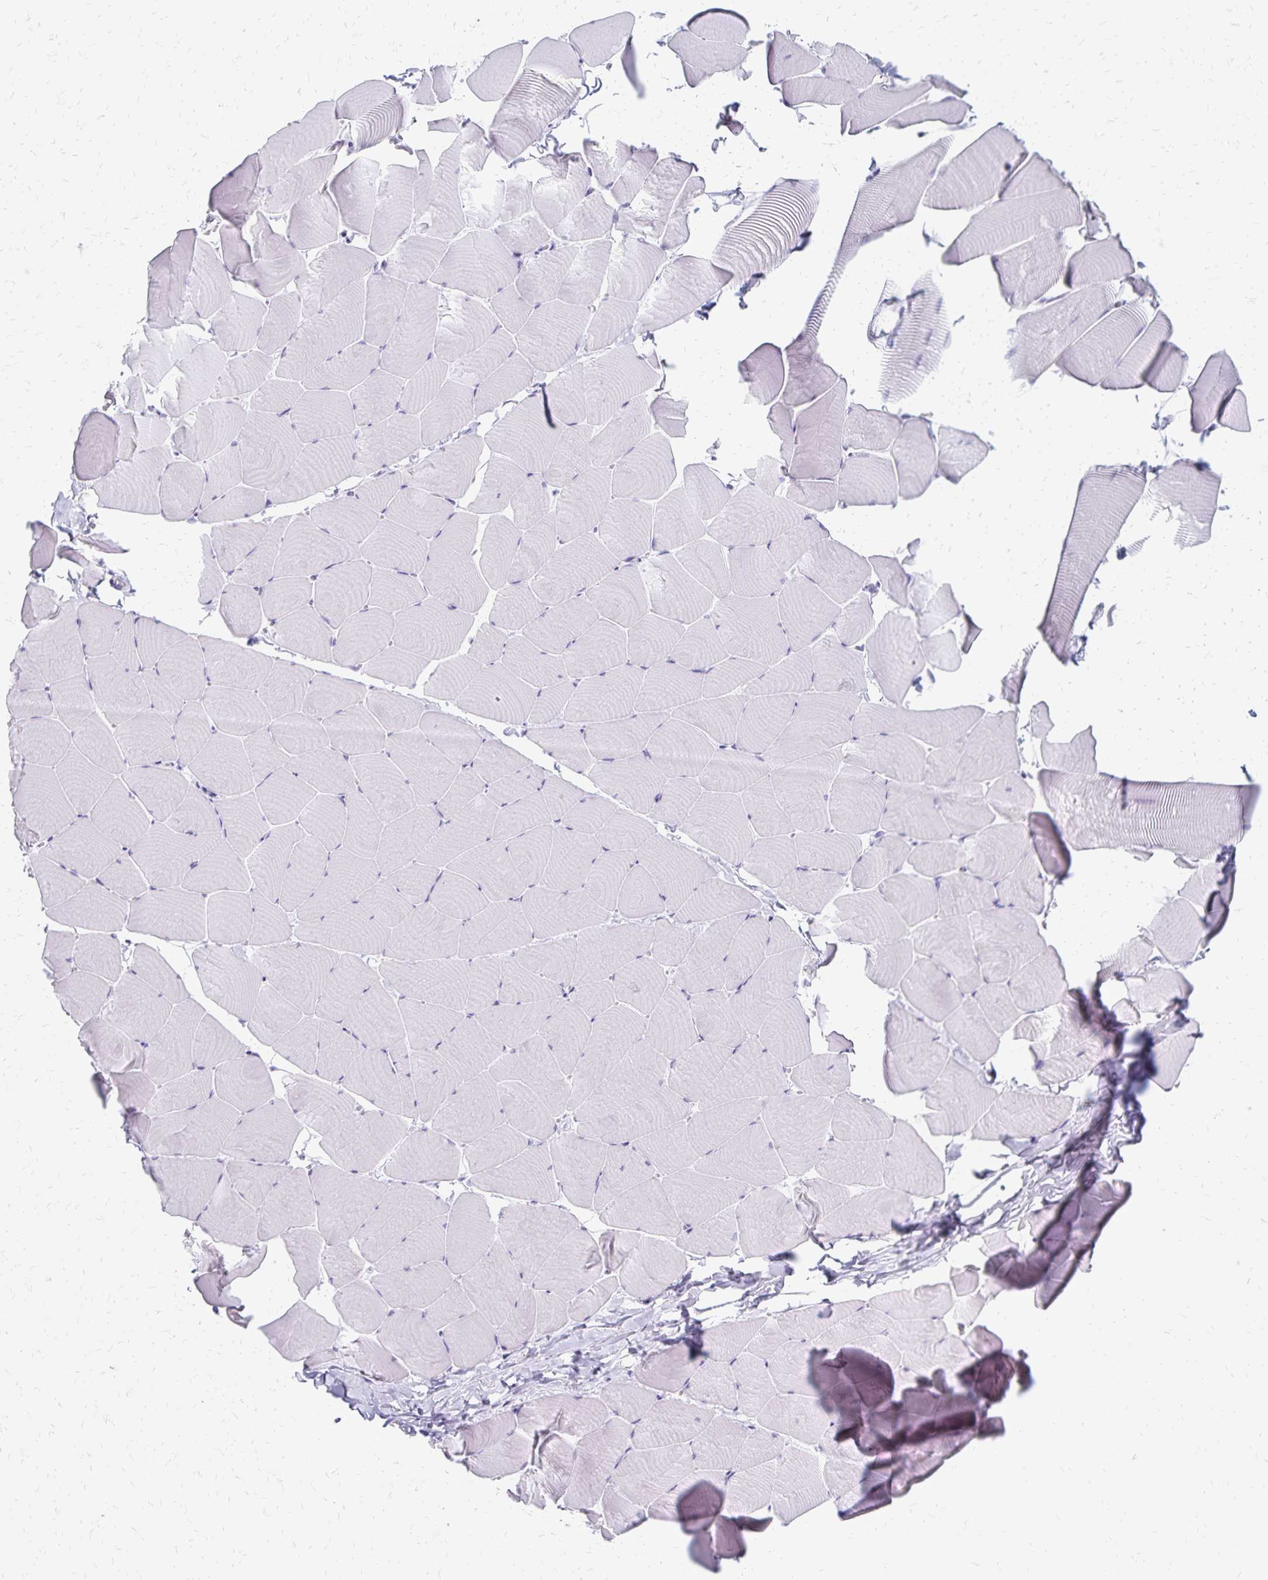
{"staining": {"intensity": "negative", "quantity": "none", "location": "none"}, "tissue": "skeletal muscle", "cell_type": "Myocytes", "image_type": "normal", "snomed": [{"axis": "morphology", "description": "Normal tissue, NOS"}, {"axis": "topography", "description": "Skeletal muscle"}], "caption": "The histopathology image exhibits no staining of myocytes in benign skeletal muscle.", "gene": "GIP", "patient": {"sex": "male", "age": 25}}